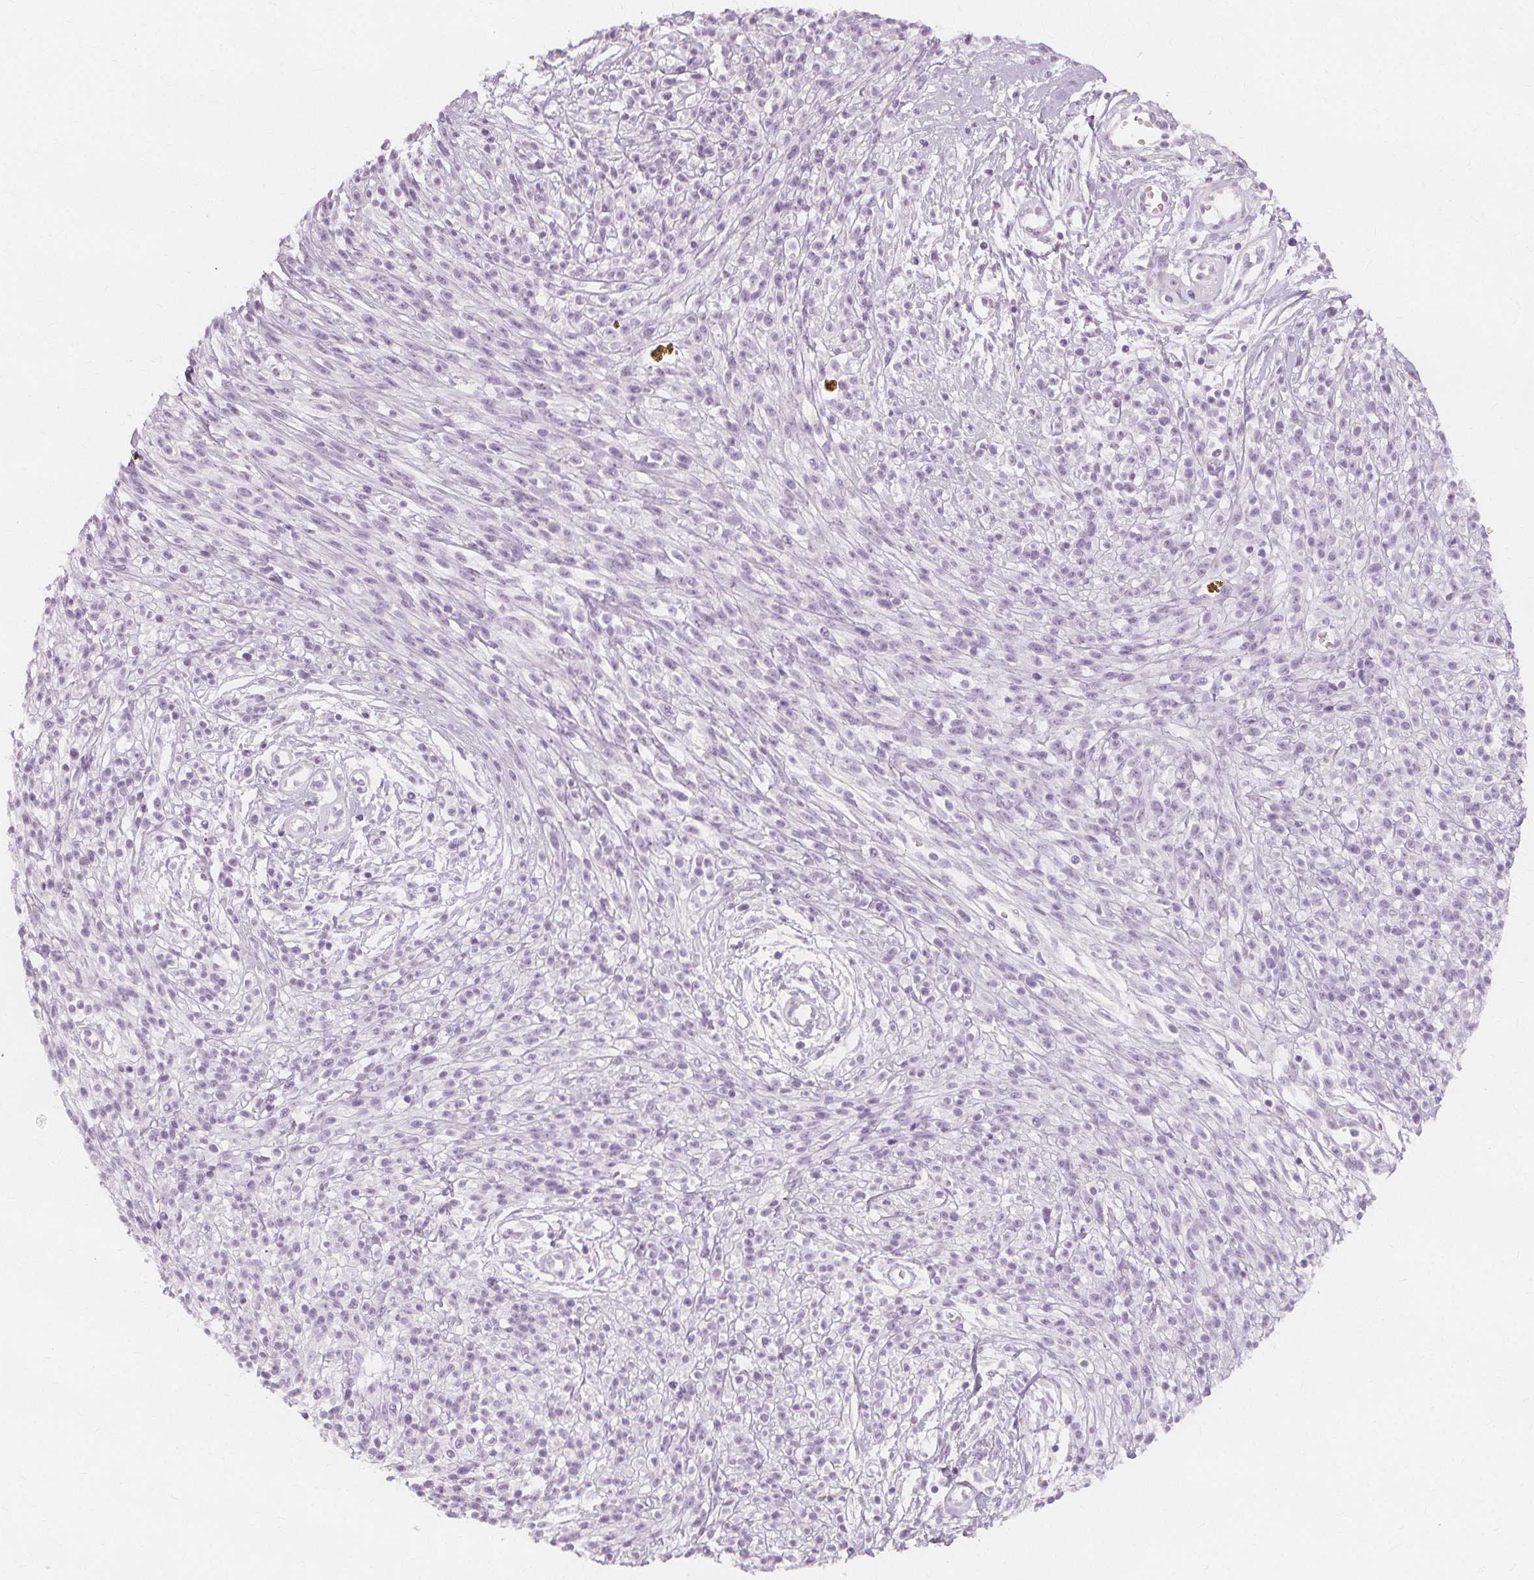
{"staining": {"intensity": "negative", "quantity": "none", "location": "none"}, "tissue": "melanoma", "cell_type": "Tumor cells", "image_type": "cancer", "snomed": [{"axis": "morphology", "description": "Malignant melanoma, NOS"}, {"axis": "topography", "description": "Skin"}, {"axis": "topography", "description": "Skin of trunk"}], "caption": "High power microscopy micrograph of an IHC histopathology image of malignant melanoma, revealing no significant positivity in tumor cells. (DAB (3,3'-diaminobenzidine) immunohistochemistry (IHC), high magnification).", "gene": "TFF1", "patient": {"sex": "male", "age": 74}}